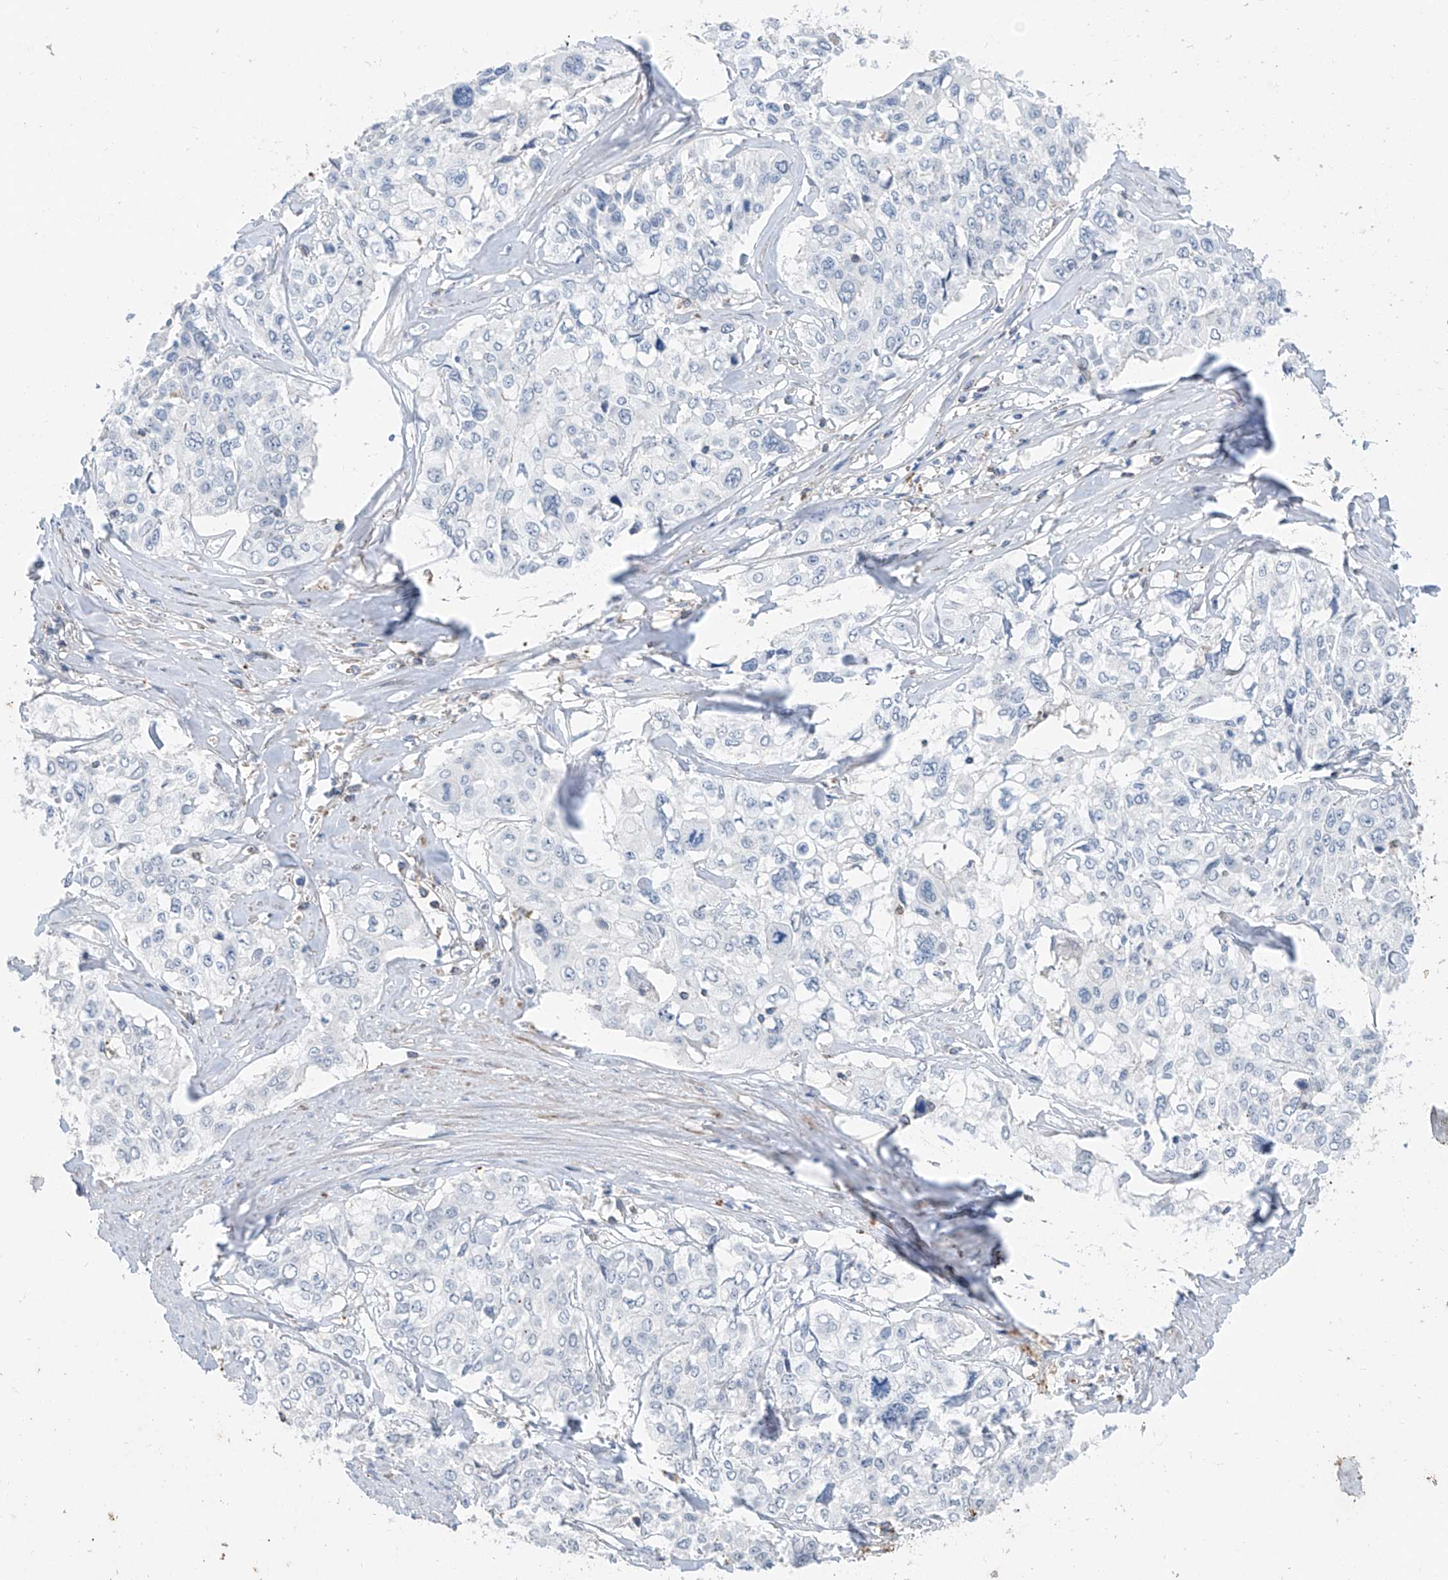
{"staining": {"intensity": "negative", "quantity": "none", "location": "none"}, "tissue": "cervical cancer", "cell_type": "Tumor cells", "image_type": "cancer", "snomed": [{"axis": "morphology", "description": "Squamous cell carcinoma, NOS"}, {"axis": "topography", "description": "Cervix"}], "caption": "Immunohistochemistry (IHC) image of neoplastic tissue: human cervical cancer stained with DAB exhibits no significant protein positivity in tumor cells.", "gene": "ANKRD34A", "patient": {"sex": "female", "age": 31}}